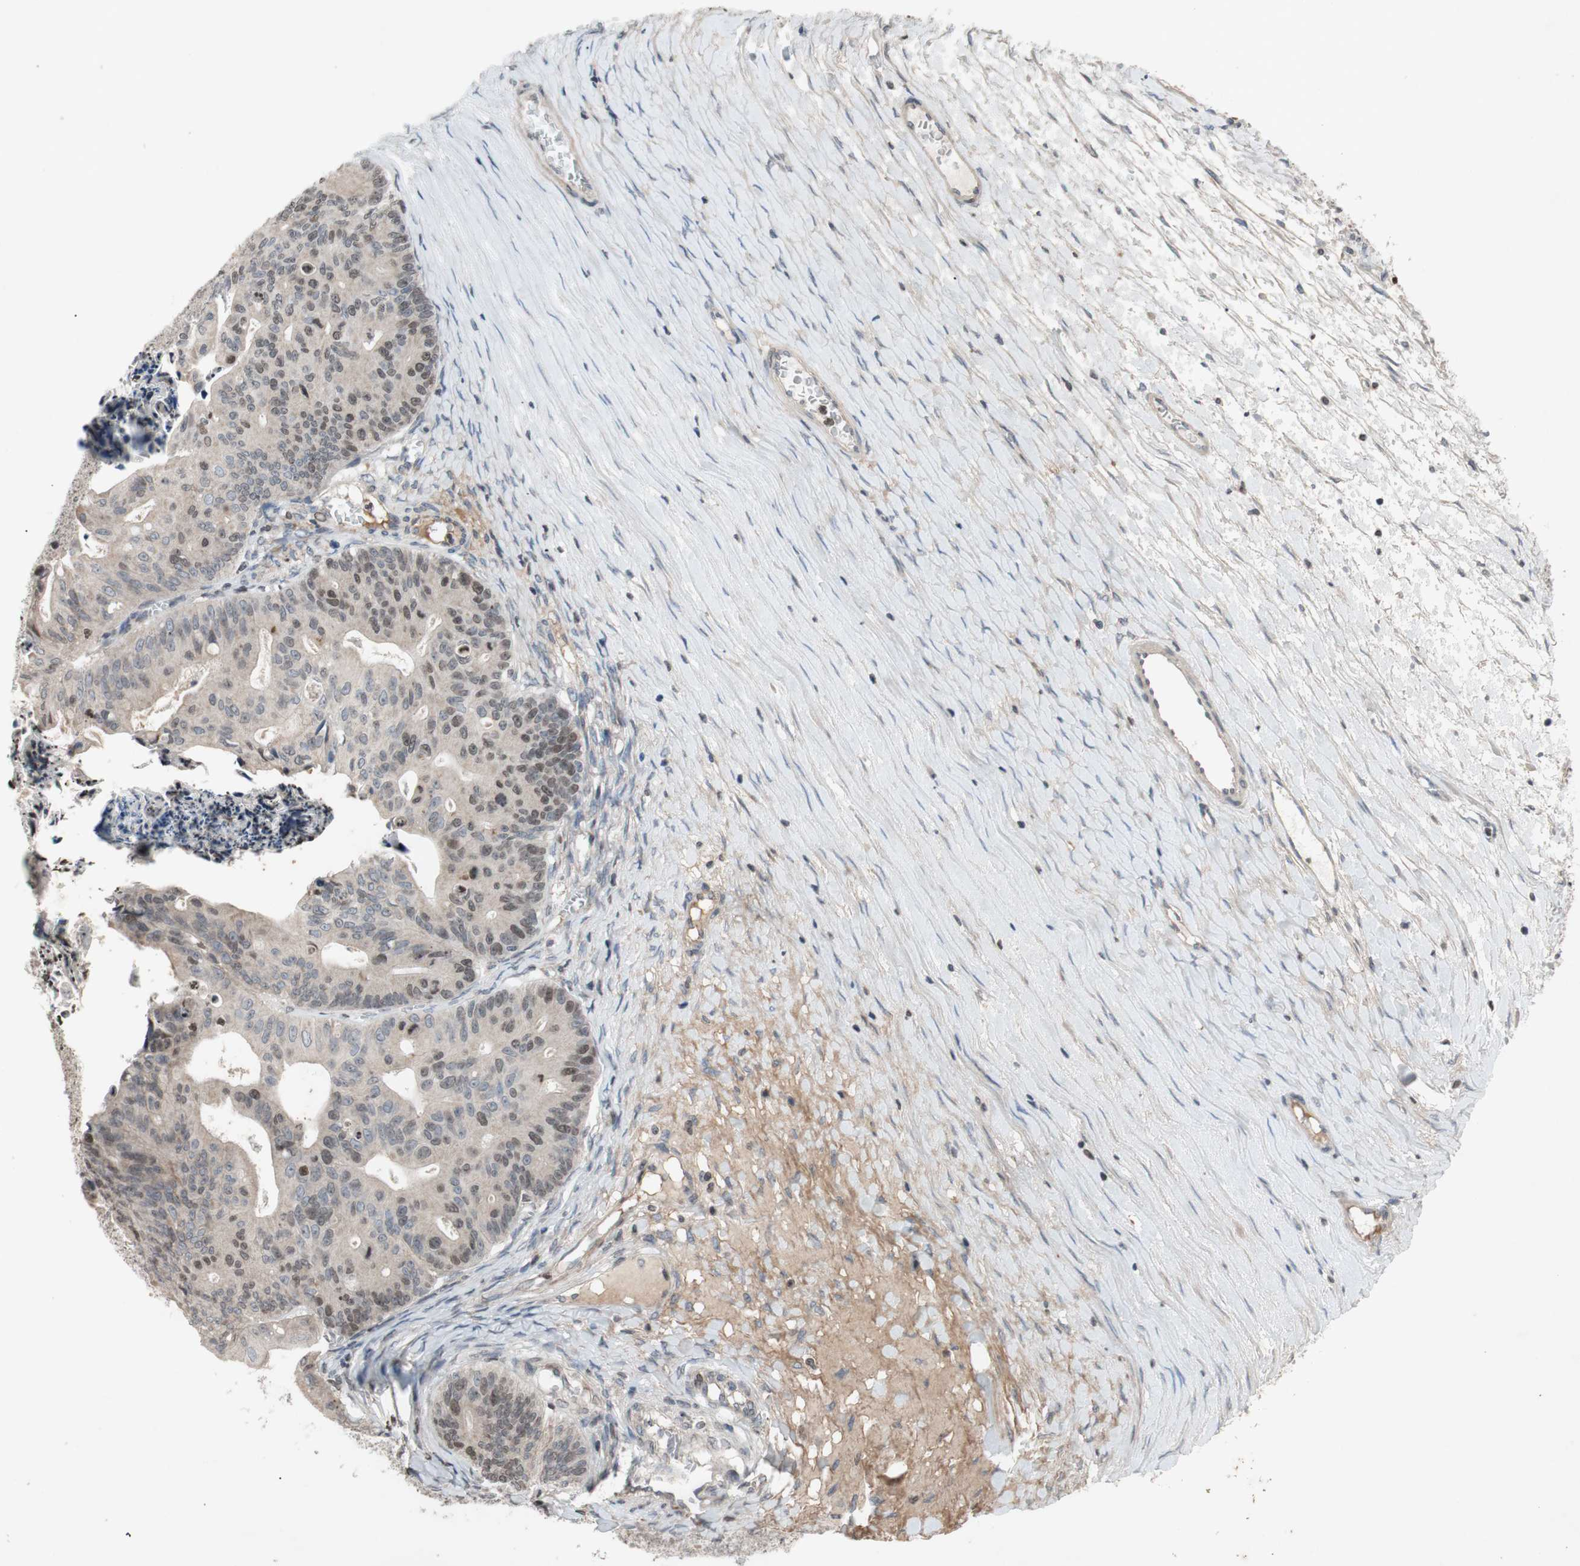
{"staining": {"intensity": "moderate", "quantity": "<25%", "location": "cytoplasmic/membranous,nuclear"}, "tissue": "ovarian cancer", "cell_type": "Tumor cells", "image_type": "cancer", "snomed": [{"axis": "morphology", "description": "Cystadenocarcinoma, mucinous, NOS"}, {"axis": "topography", "description": "Ovary"}], "caption": "Ovarian cancer (mucinous cystadenocarcinoma) stained for a protein (brown) shows moderate cytoplasmic/membranous and nuclear positive staining in about <25% of tumor cells.", "gene": "MCM6", "patient": {"sex": "female", "age": 37}}